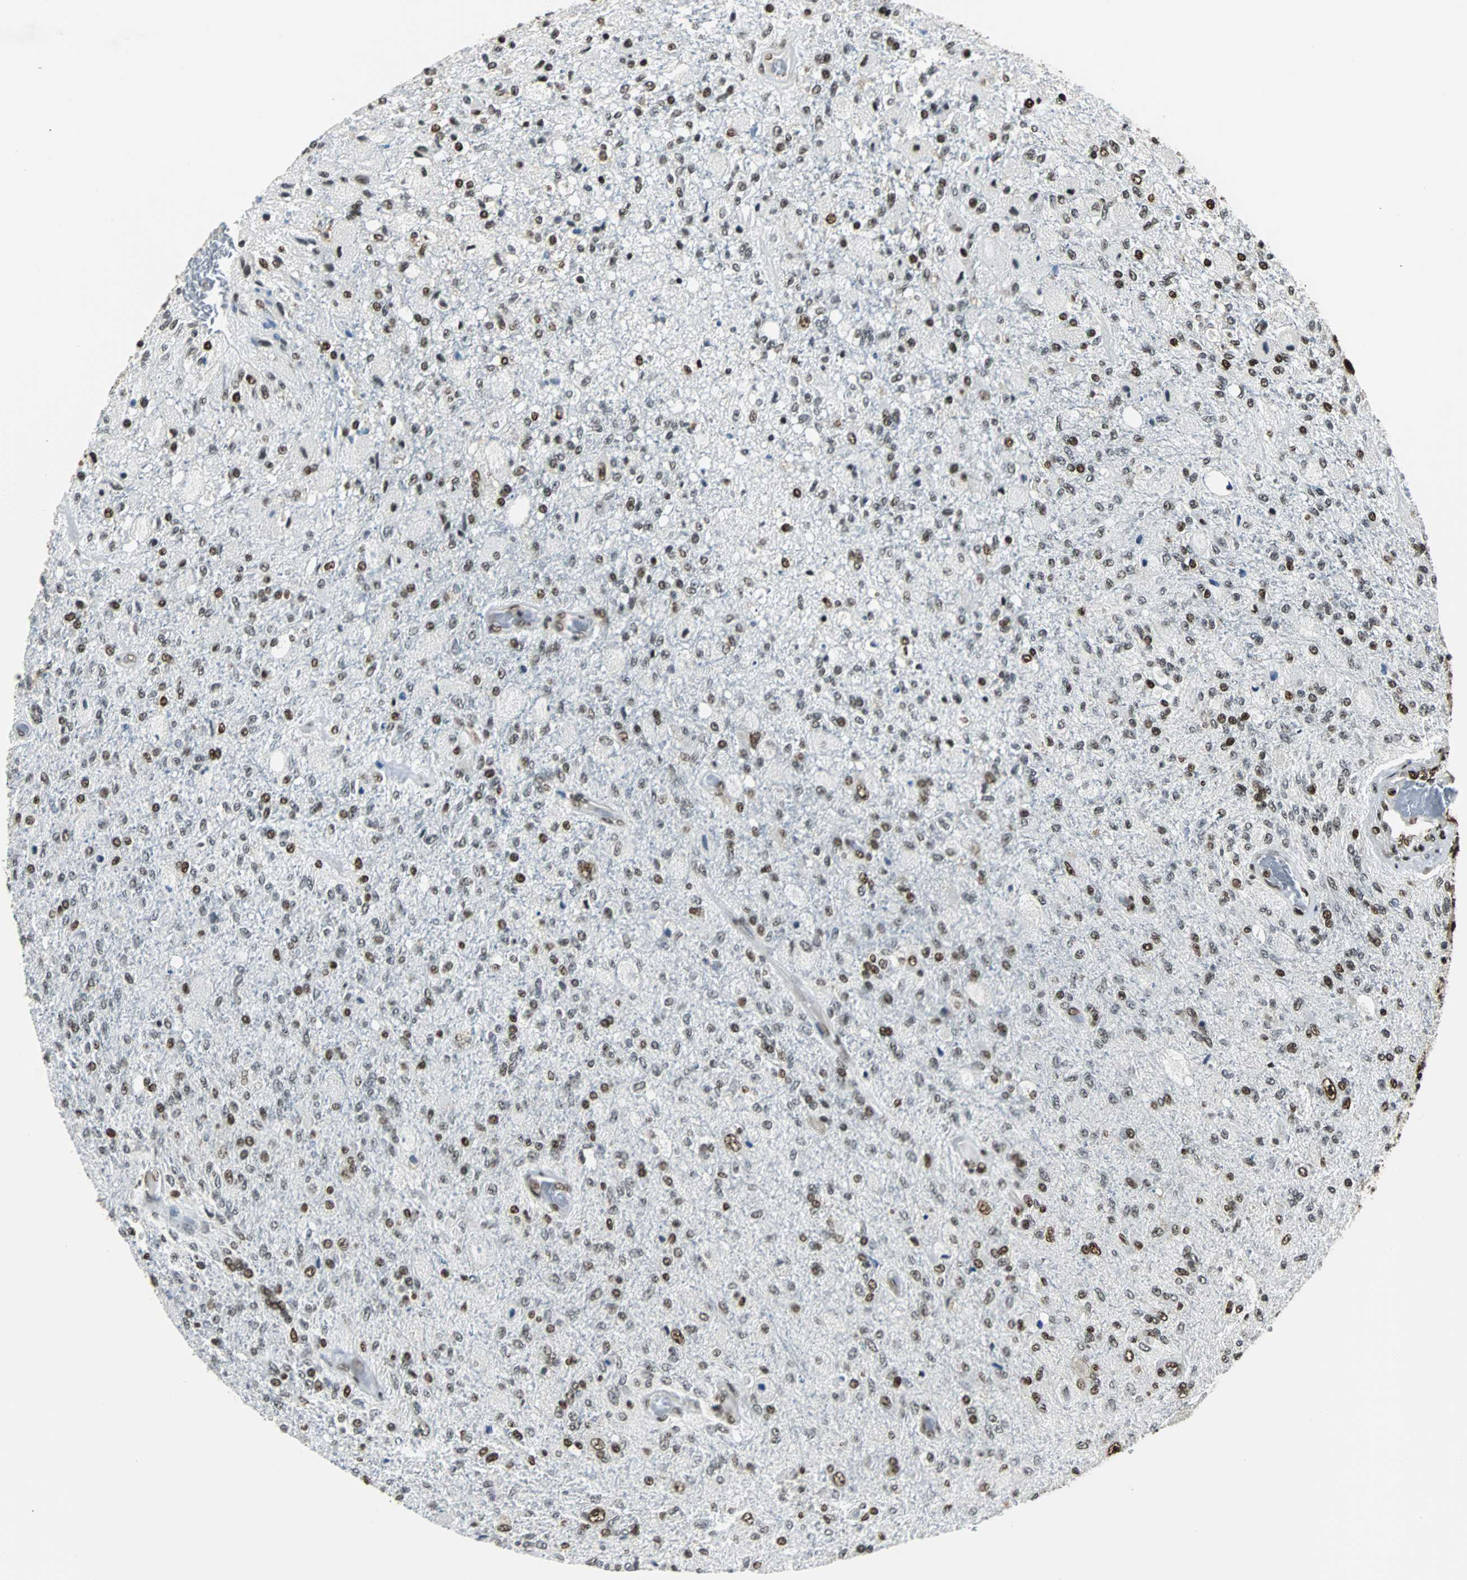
{"staining": {"intensity": "moderate", "quantity": ">75%", "location": "nuclear"}, "tissue": "glioma", "cell_type": "Tumor cells", "image_type": "cancer", "snomed": [{"axis": "morphology", "description": "Normal tissue, NOS"}, {"axis": "morphology", "description": "Glioma, malignant, High grade"}, {"axis": "topography", "description": "Cerebral cortex"}], "caption": "Human glioma stained with a brown dye exhibits moderate nuclear positive staining in about >75% of tumor cells.", "gene": "XRCC4", "patient": {"sex": "male", "age": 77}}